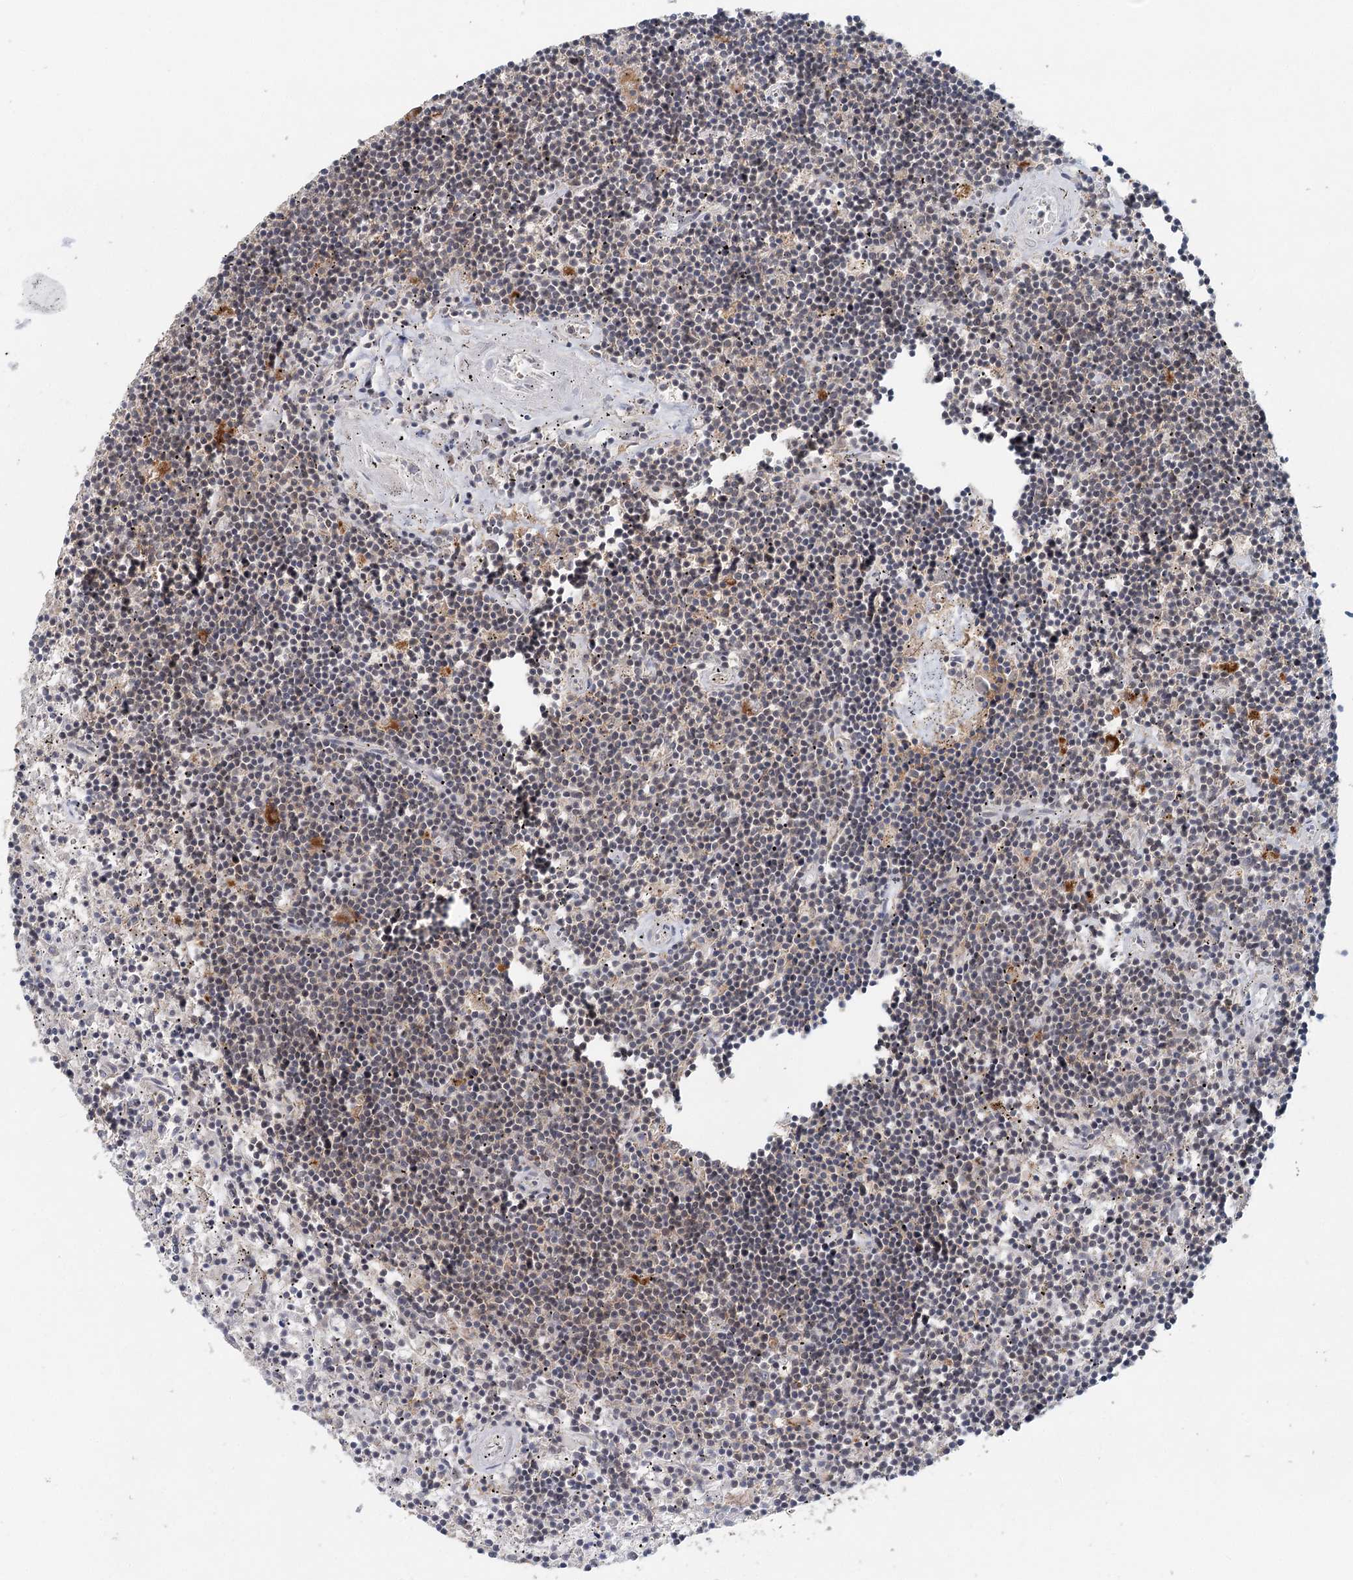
{"staining": {"intensity": "weak", "quantity": "<25%", "location": "nuclear"}, "tissue": "lymphoma", "cell_type": "Tumor cells", "image_type": "cancer", "snomed": [{"axis": "morphology", "description": "Malignant lymphoma, non-Hodgkin's type, Low grade"}, {"axis": "topography", "description": "Spleen"}], "caption": "This is an immunohistochemistry micrograph of low-grade malignant lymphoma, non-Hodgkin's type. There is no staining in tumor cells.", "gene": "CDC42SE2", "patient": {"sex": "male", "age": 76}}